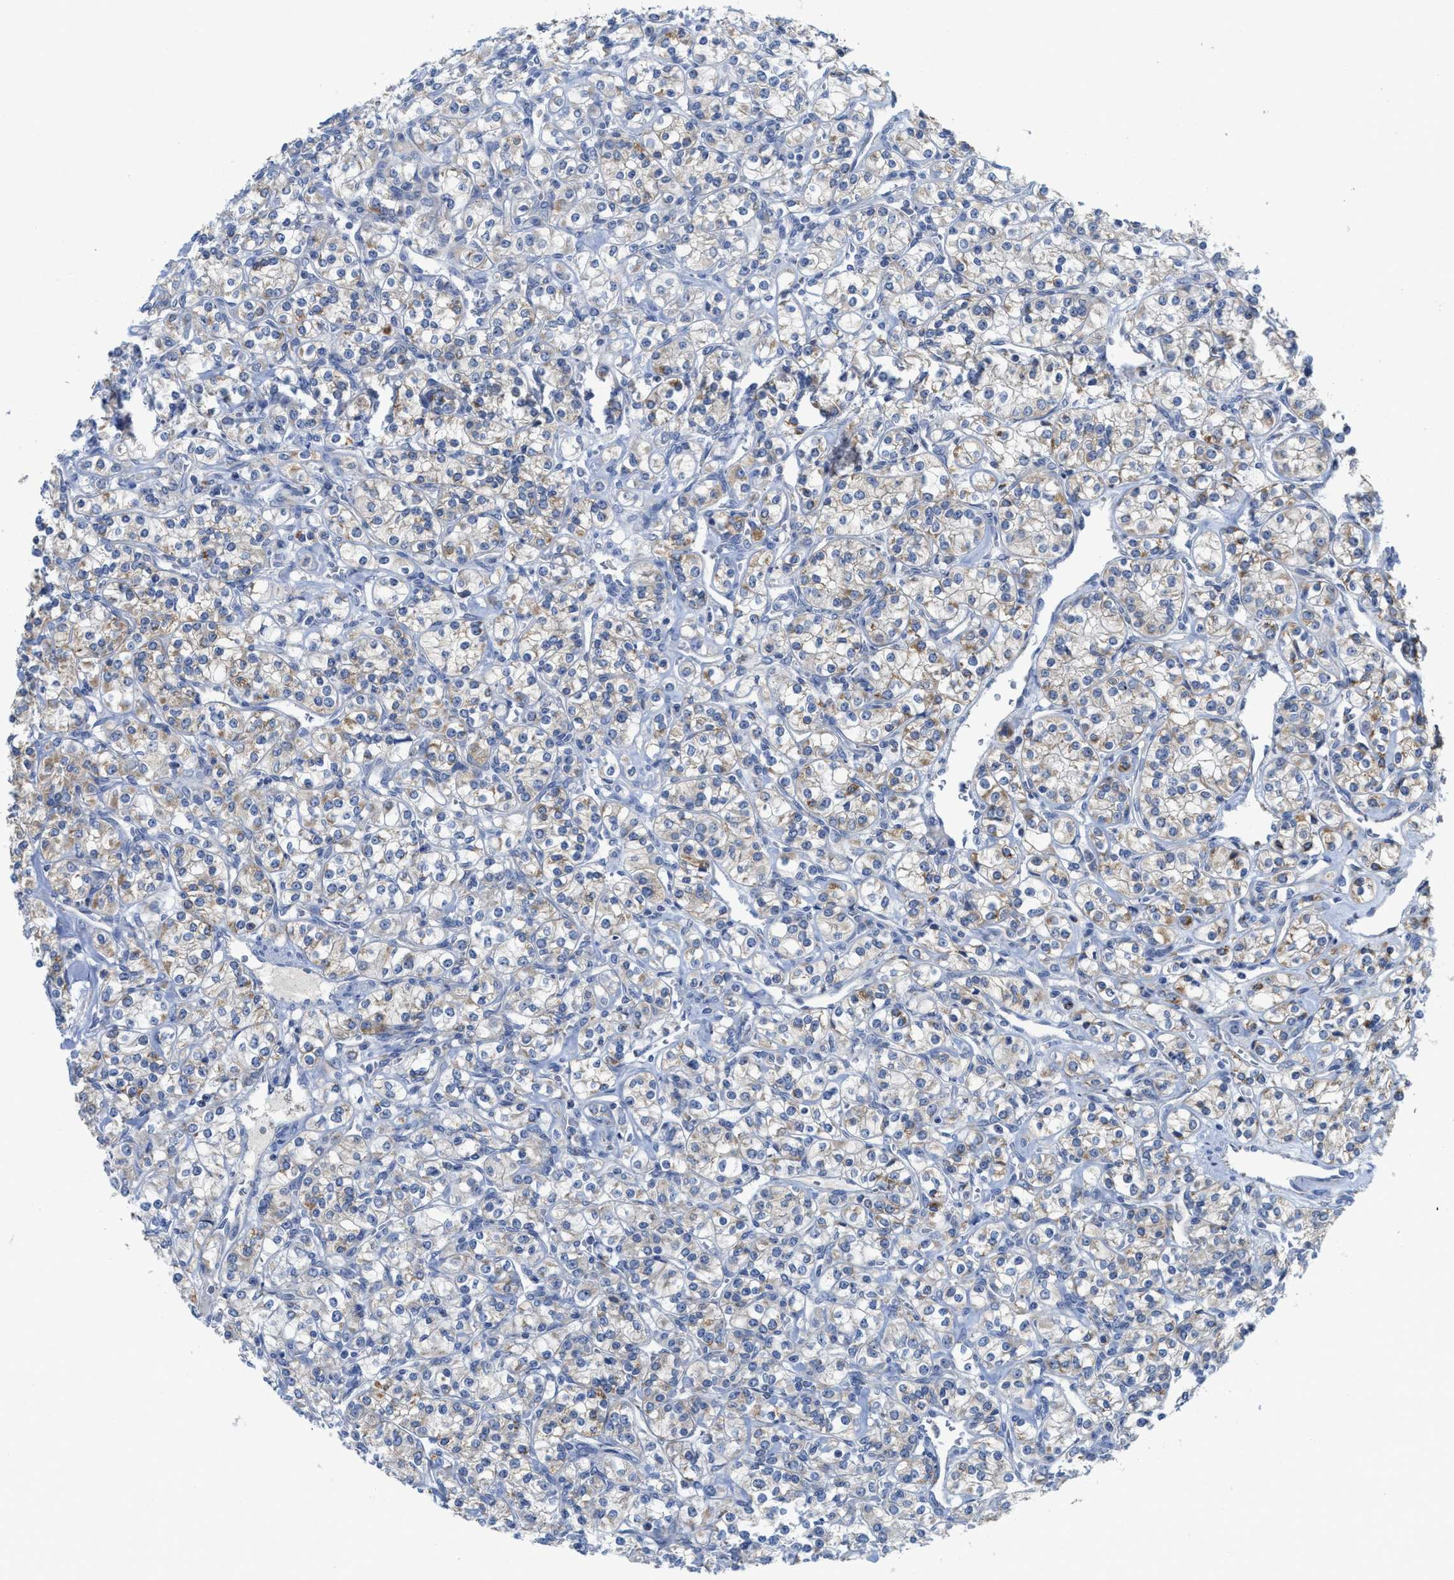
{"staining": {"intensity": "weak", "quantity": "25%-75%", "location": "cytoplasmic/membranous"}, "tissue": "renal cancer", "cell_type": "Tumor cells", "image_type": "cancer", "snomed": [{"axis": "morphology", "description": "Adenocarcinoma, NOS"}, {"axis": "topography", "description": "Kidney"}], "caption": "A micrograph showing weak cytoplasmic/membranous expression in approximately 25%-75% of tumor cells in renal cancer, as visualized by brown immunohistochemical staining.", "gene": "GATD3", "patient": {"sex": "male", "age": 77}}